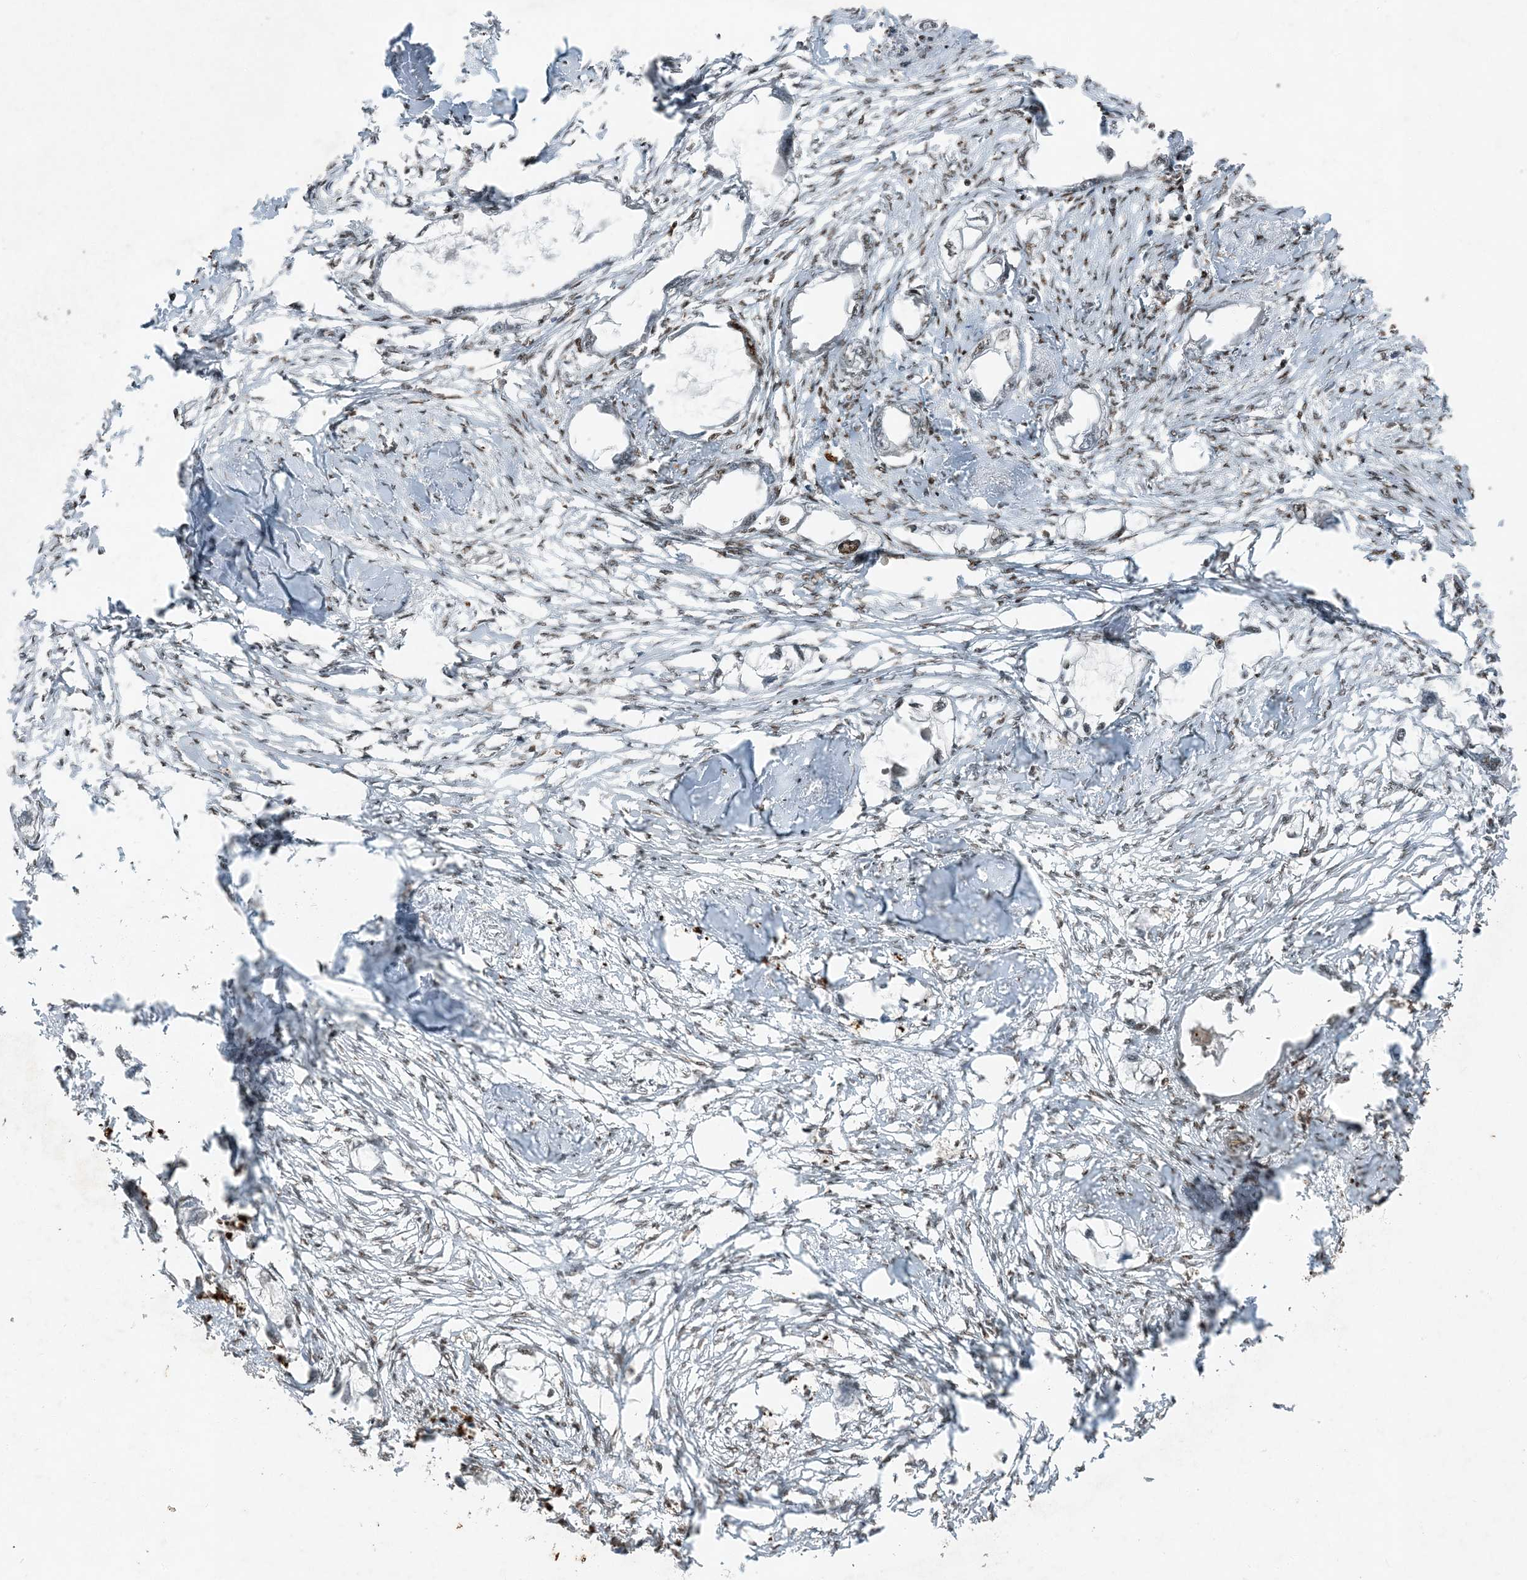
{"staining": {"intensity": "weak", "quantity": ">75%", "location": "nuclear"}, "tissue": "endometrial cancer", "cell_type": "Tumor cells", "image_type": "cancer", "snomed": [{"axis": "morphology", "description": "Adenocarcinoma, NOS"}, {"axis": "morphology", "description": "Adenocarcinoma, metastatic, NOS"}, {"axis": "topography", "description": "Adipose tissue"}, {"axis": "topography", "description": "Endometrium"}], "caption": "This image displays immunohistochemistry (IHC) staining of endometrial cancer, with low weak nuclear positivity in approximately >75% of tumor cells.", "gene": "TADA2B", "patient": {"sex": "female", "age": 67}}